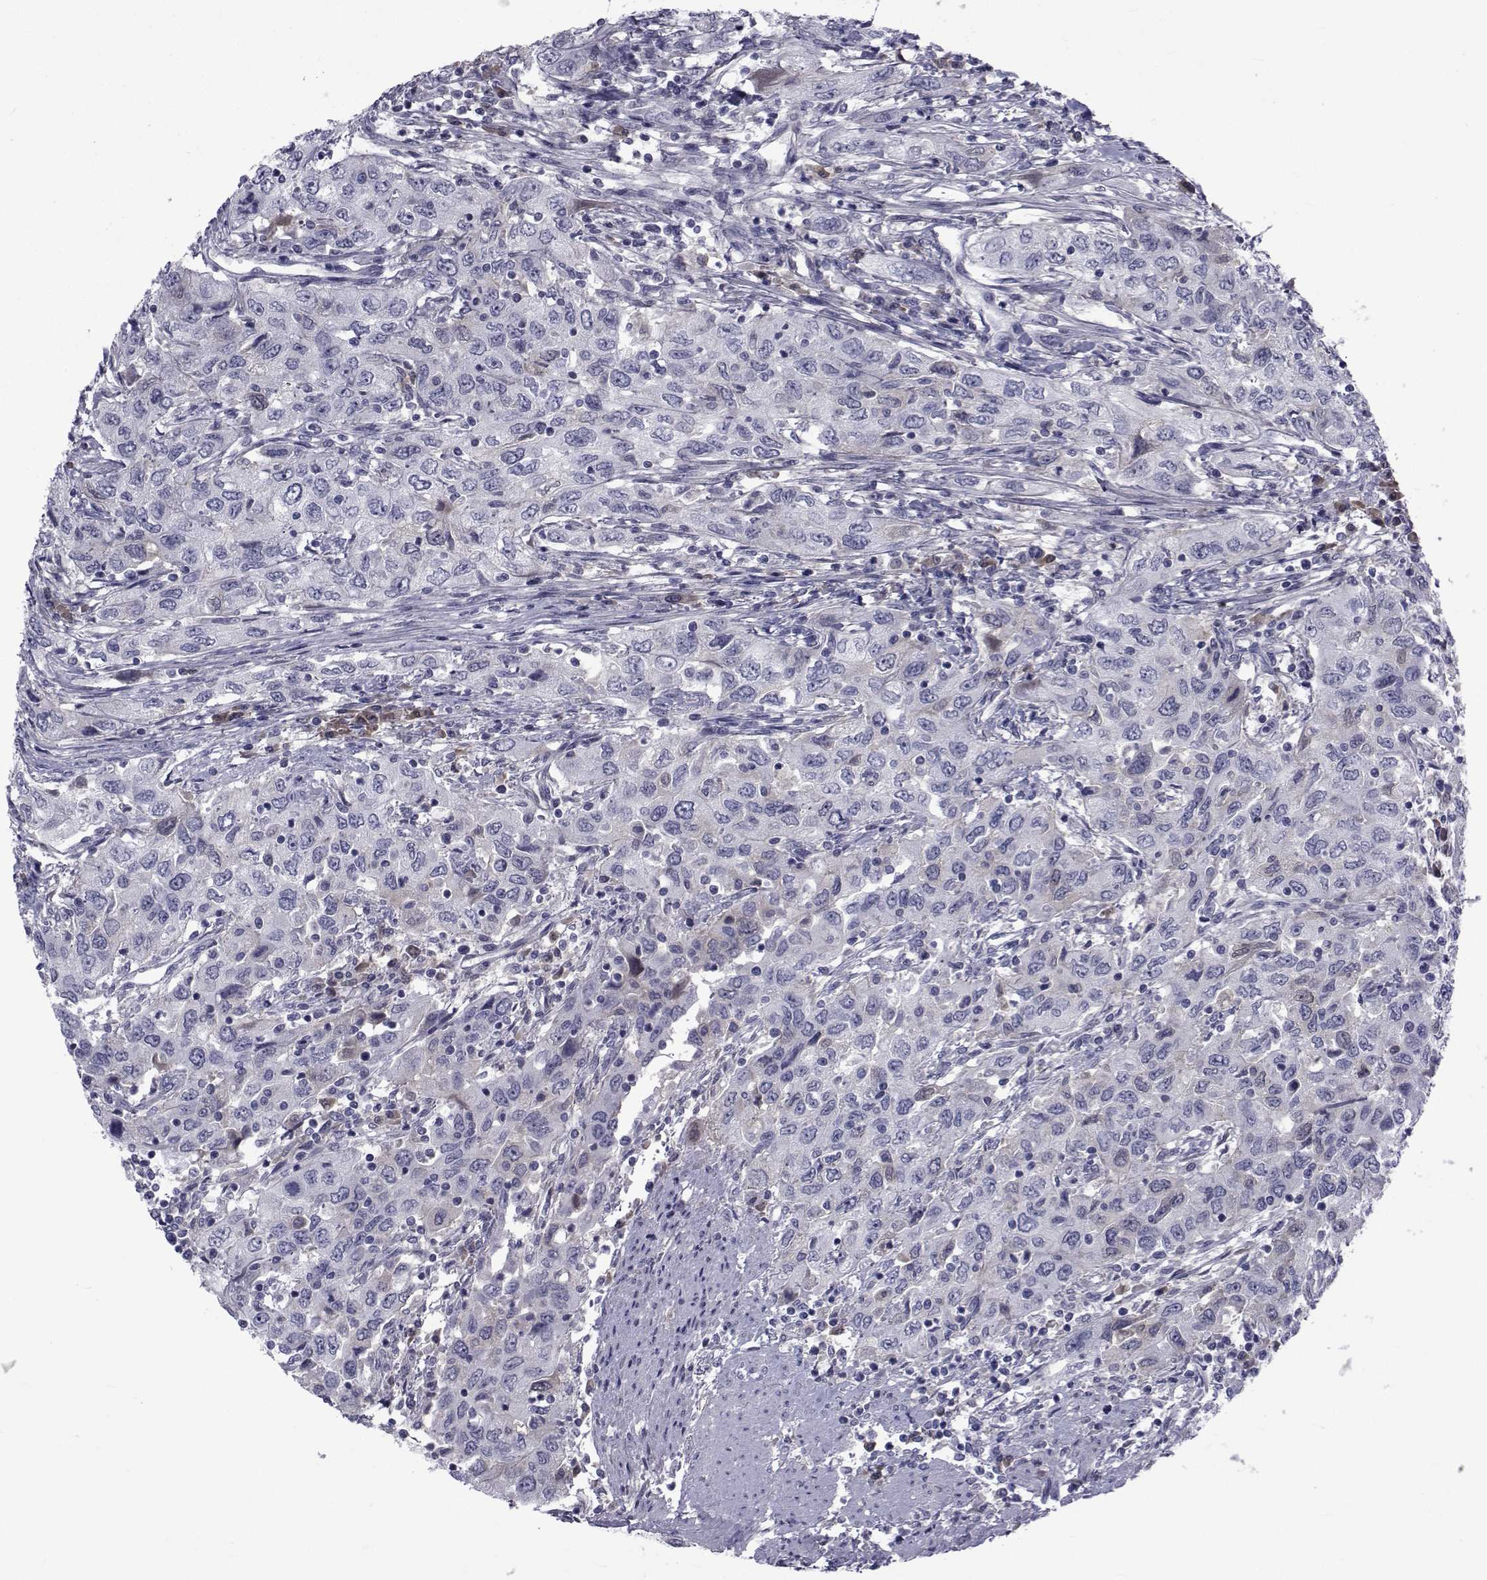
{"staining": {"intensity": "negative", "quantity": "none", "location": "none"}, "tissue": "urothelial cancer", "cell_type": "Tumor cells", "image_type": "cancer", "snomed": [{"axis": "morphology", "description": "Urothelial carcinoma, High grade"}, {"axis": "topography", "description": "Urinary bladder"}], "caption": "The histopathology image reveals no significant staining in tumor cells of urothelial cancer.", "gene": "PAX2", "patient": {"sex": "male", "age": 76}}